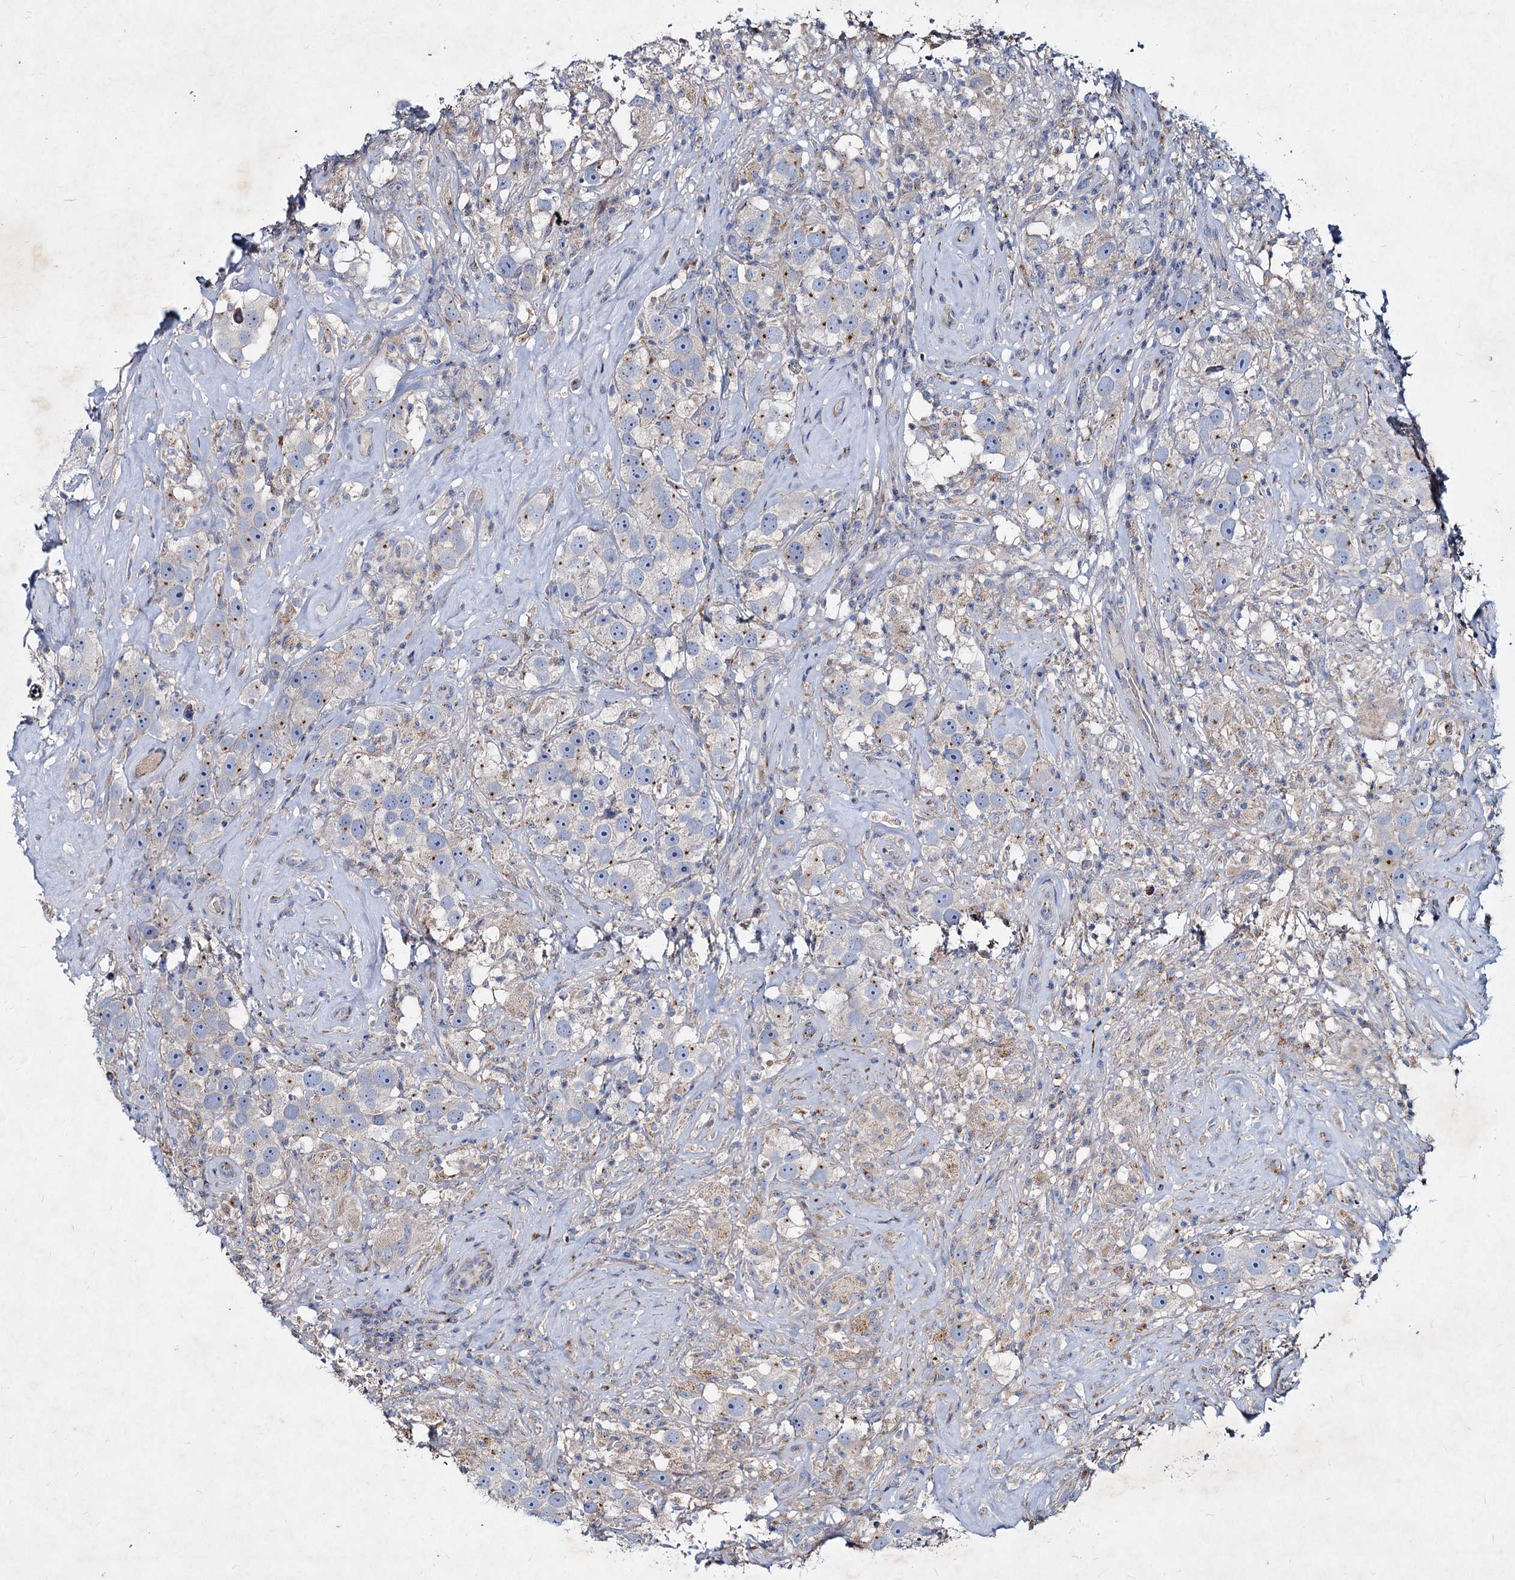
{"staining": {"intensity": "negative", "quantity": "none", "location": "none"}, "tissue": "testis cancer", "cell_type": "Tumor cells", "image_type": "cancer", "snomed": [{"axis": "morphology", "description": "Seminoma, NOS"}, {"axis": "topography", "description": "Testis"}], "caption": "This is a image of immunohistochemistry (IHC) staining of testis cancer, which shows no expression in tumor cells. (Stains: DAB (3,3'-diaminobenzidine) immunohistochemistry with hematoxylin counter stain, Microscopy: brightfield microscopy at high magnification).", "gene": "AGBL4", "patient": {"sex": "male", "age": 49}}